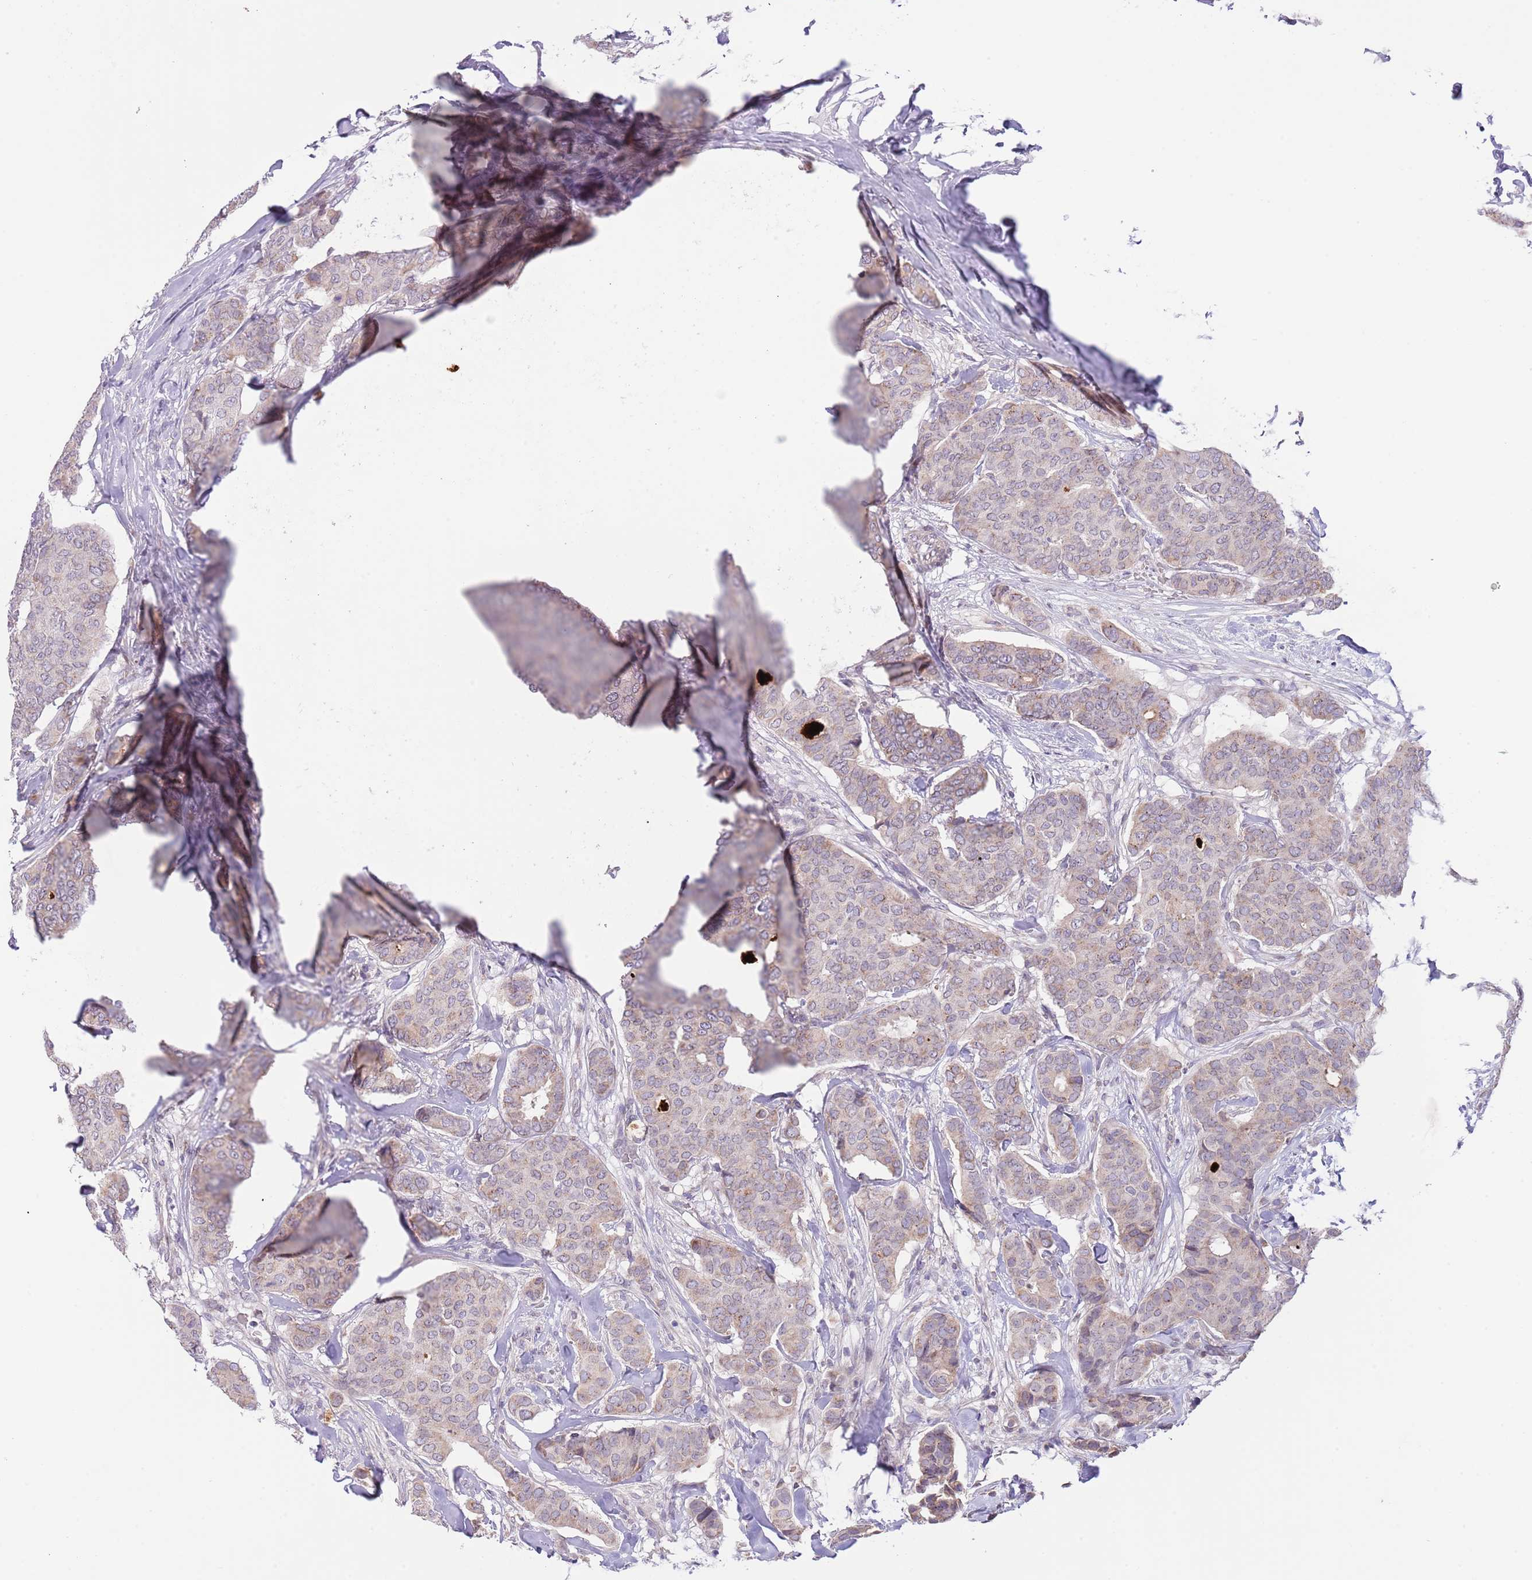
{"staining": {"intensity": "weak", "quantity": "25%-75%", "location": "cytoplasmic/membranous"}, "tissue": "breast cancer", "cell_type": "Tumor cells", "image_type": "cancer", "snomed": [{"axis": "morphology", "description": "Duct carcinoma"}, {"axis": "topography", "description": "Breast"}], "caption": "An image showing weak cytoplasmic/membranous expression in about 25%-75% of tumor cells in breast cancer, as visualized by brown immunohistochemical staining.", "gene": "AP1S2", "patient": {"sex": "female", "age": 75}}